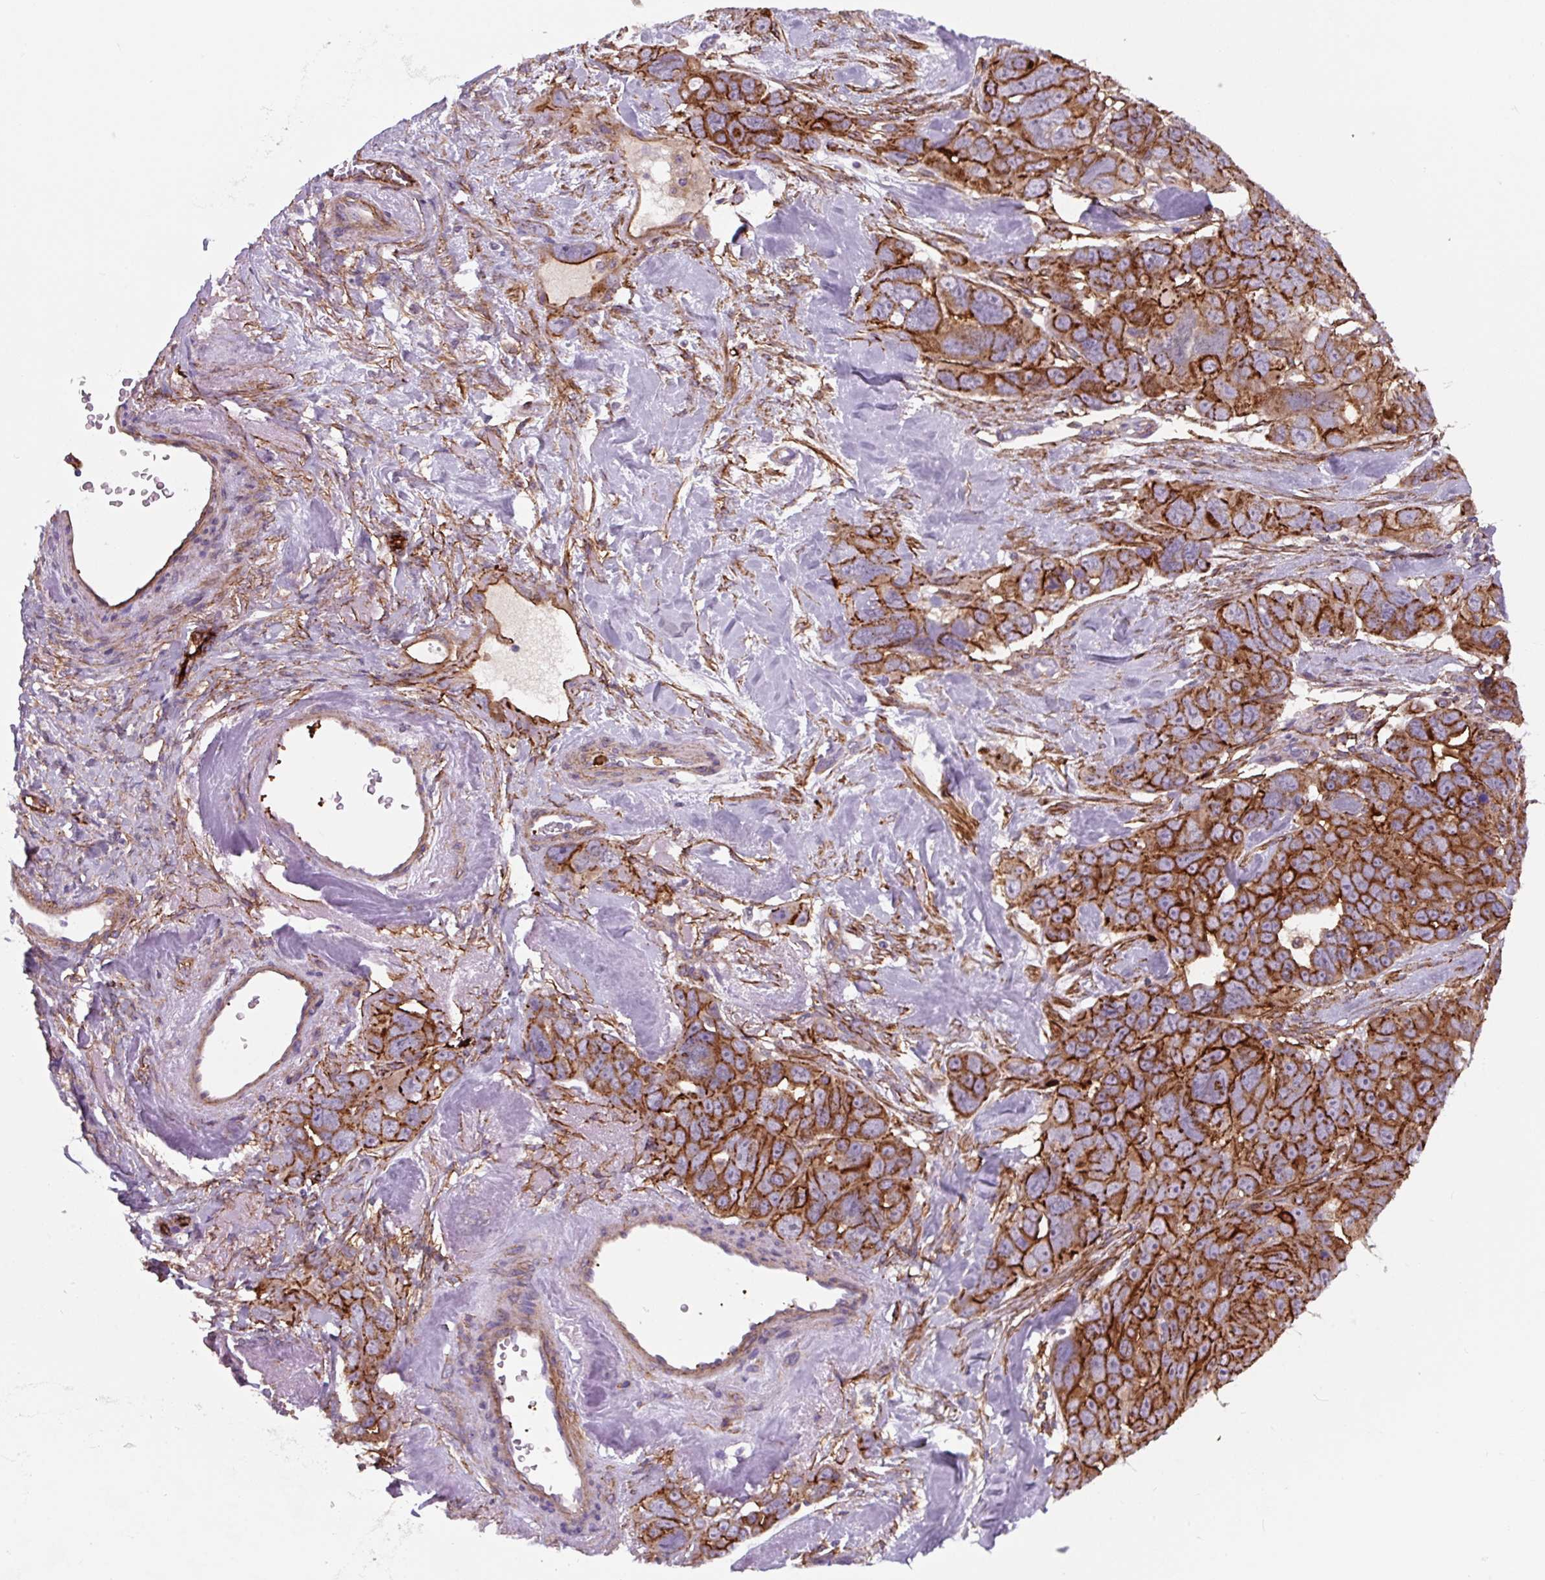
{"staining": {"intensity": "strong", "quantity": ">75%", "location": "cytoplasmic/membranous"}, "tissue": "ovarian cancer", "cell_type": "Tumor cells", "image_type": "cancer", "snomed": [{"axis": "morphology", "description": "Cystadenocarcinoma, serous, NOS"}, {"axis": "topography", "description": "Ovary"}], "caption": "Protein expression analysis of ovarian cancer shows strong cytoplasmic/membranous expression in approximately >75% of tumor cells.", "gene": "DHFR2", "patient": {"sex": "female", "age": 63}}